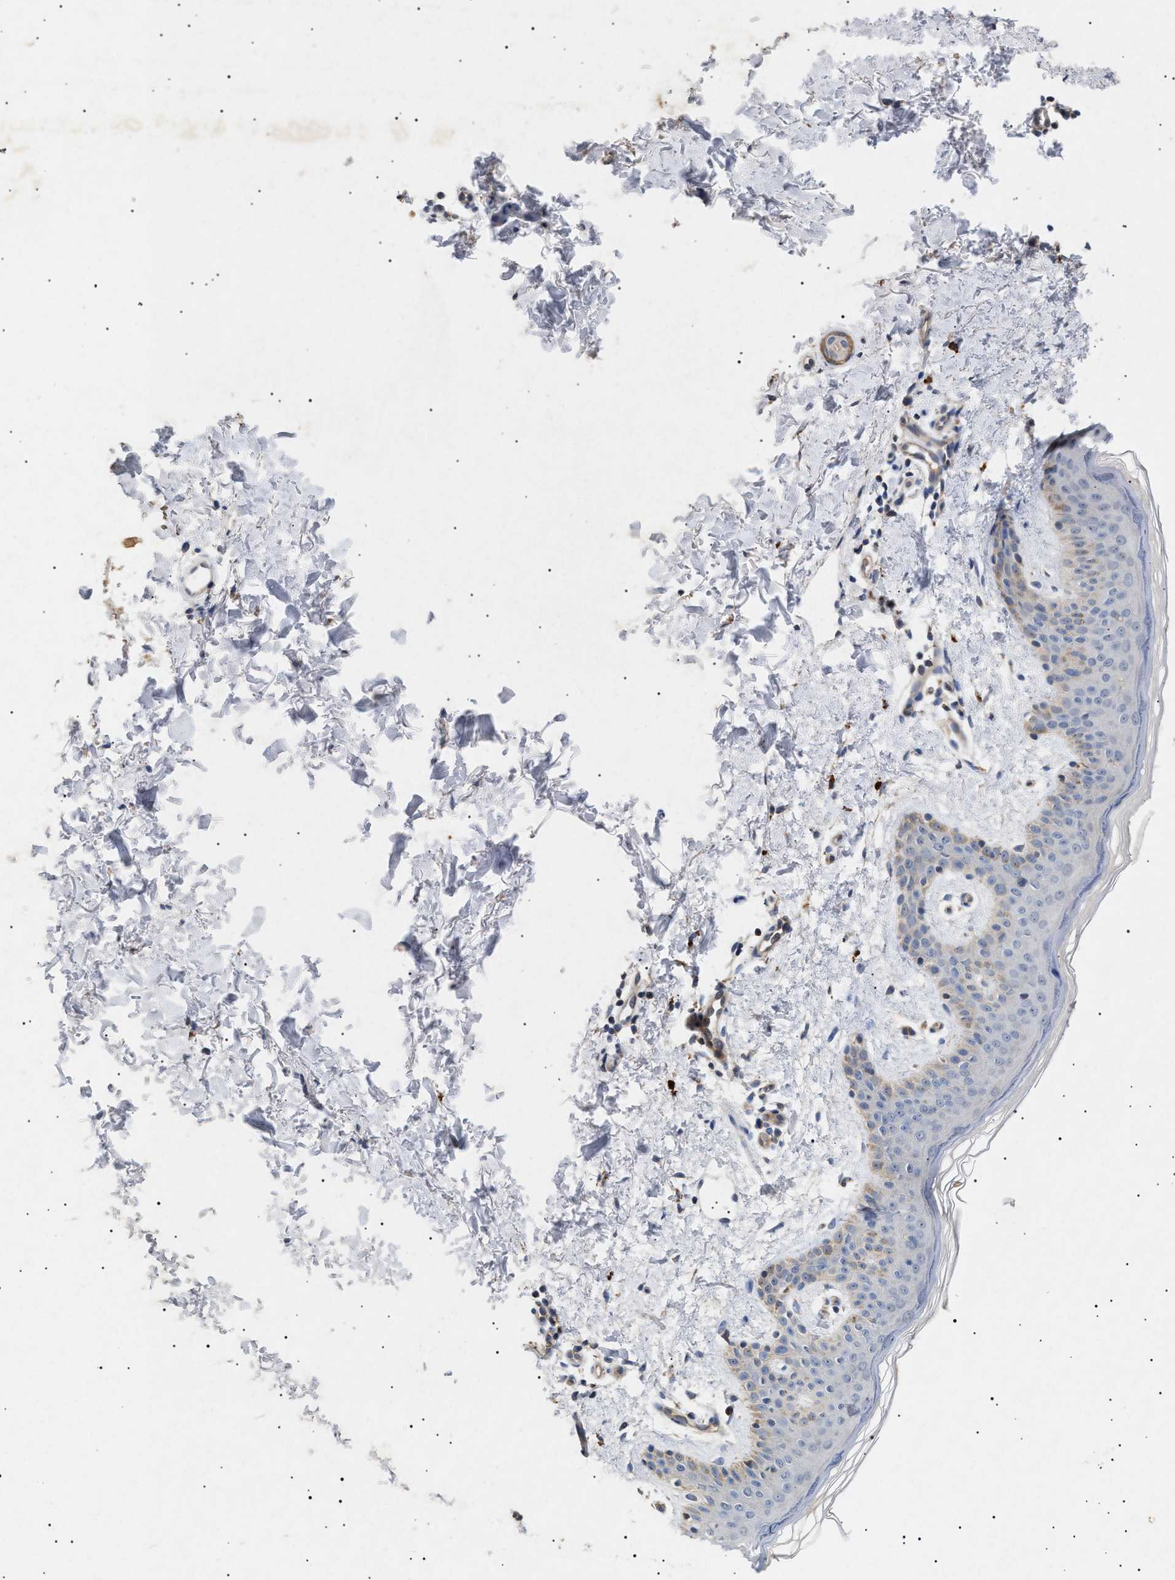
{"staining": {"intensity": "negative", "quantity": "none", "location": "none"}, "tissue": "skin", "cell_type": "Fibroblasts", "image_type": "normal", "snomed": [{"axis": "morphology", "description": "Normal tissue, NOS"}, {"axis": "topography", "description": "Skin"}], "caption": "High power microscopy histopathology image of an immunohistochemistry (IHC) histopathology image of benign skin, revealing no significant staining in fibroblasts.", "gene": "SIRT5", "patient": {"sex": "male", "age": 40}}